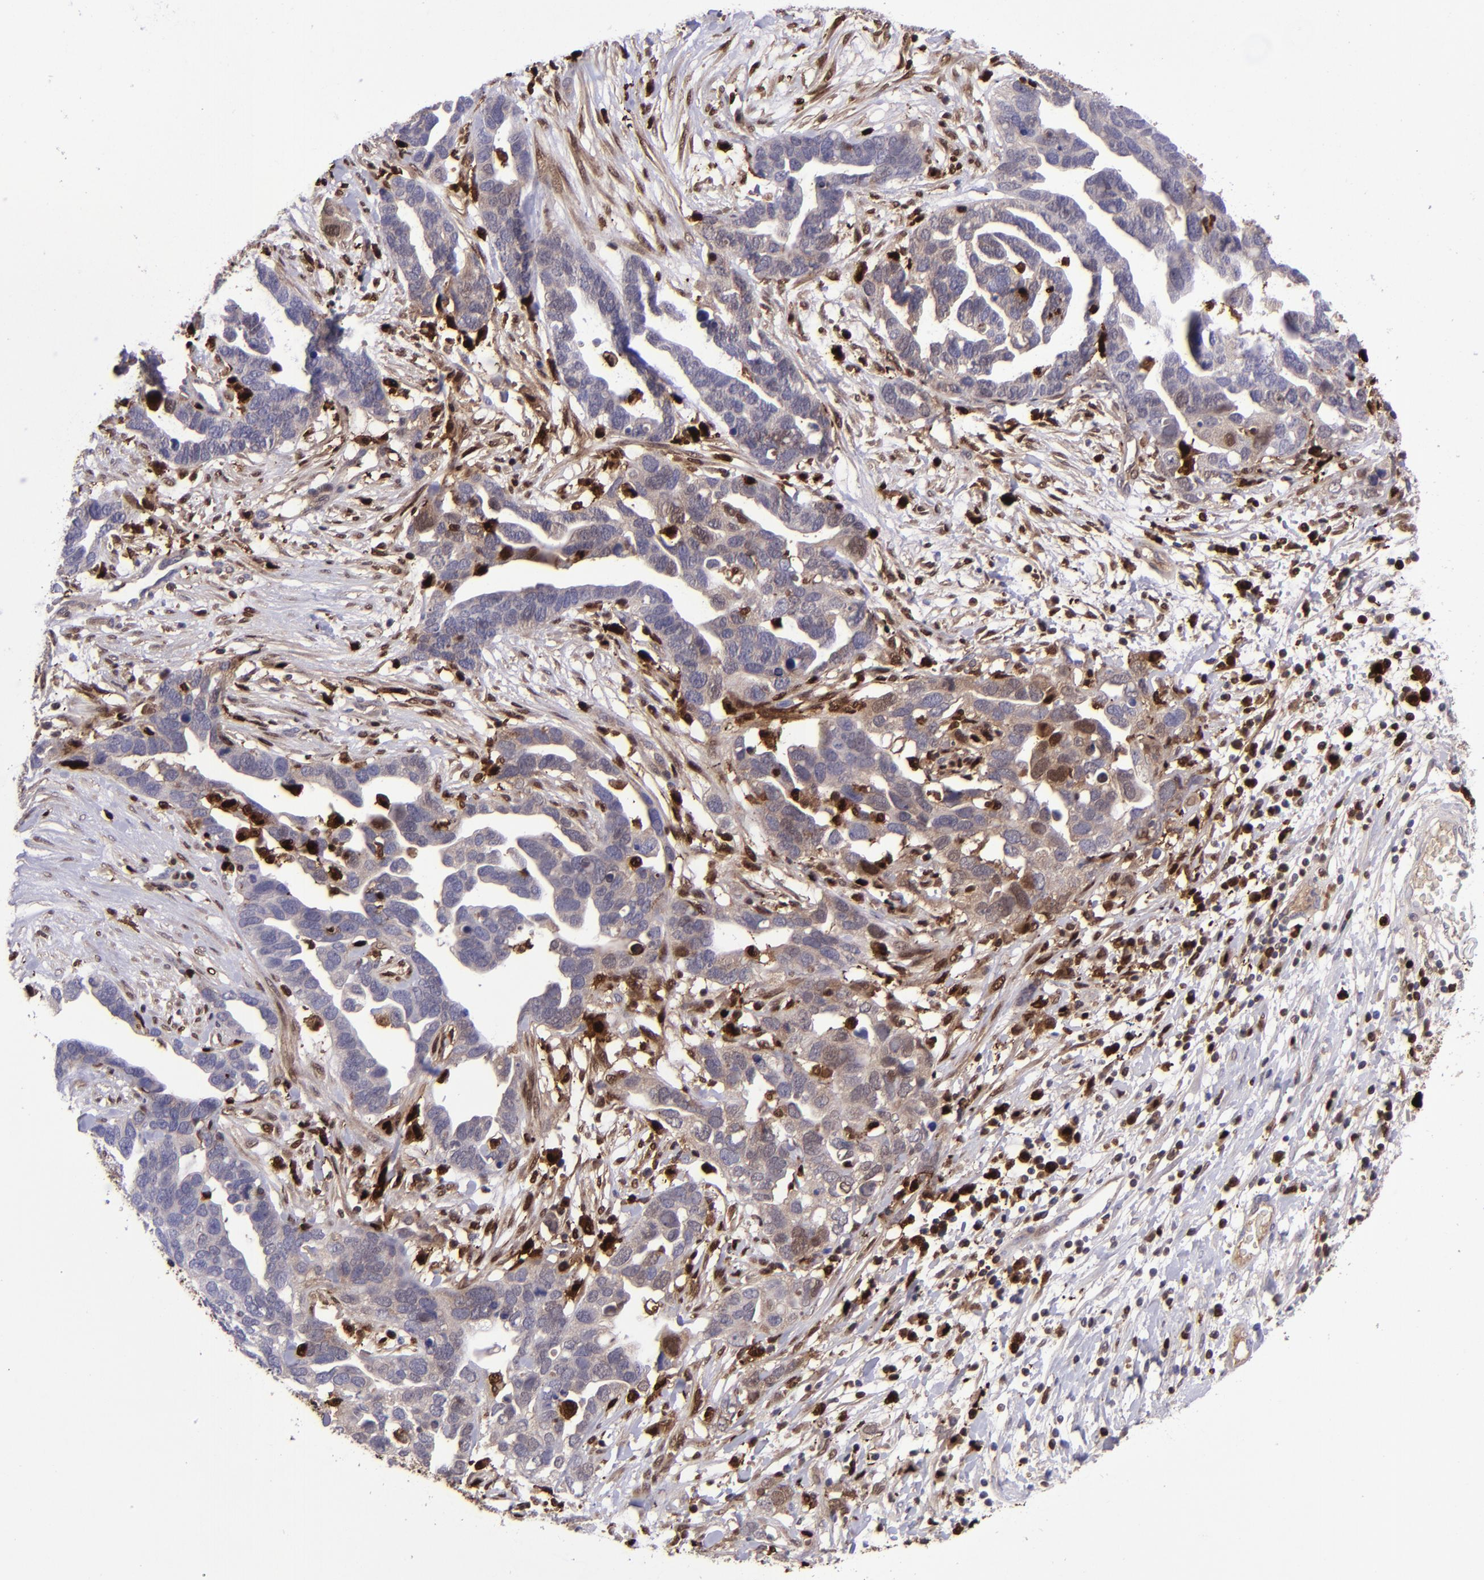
{"staining": {"intensity": "weak", "quantity": "<25%", "location": "cytoplasmic/membranous"}, "tissue": "ovarian cancer", "cell_type": "Tumor cells", "image_type": "cancer", "snomed": [{"axis": "morphology", "description": "Cystadenocarcinoma, serous, NOS"}, {"axis": "topography", "description": "Ovary"}], "caption": "A histopathology image of serous cystadenocarcinoma (ovarian) stained for a protein reveals no brown staining in tumor cells. (Brightfield microscopy of DAB (3,3'-diaminobenzidine) immunohistochemistry (IHC) at high magnification).", "gene": "TYMP", "patient": {"sex": "female", "age": 54}}